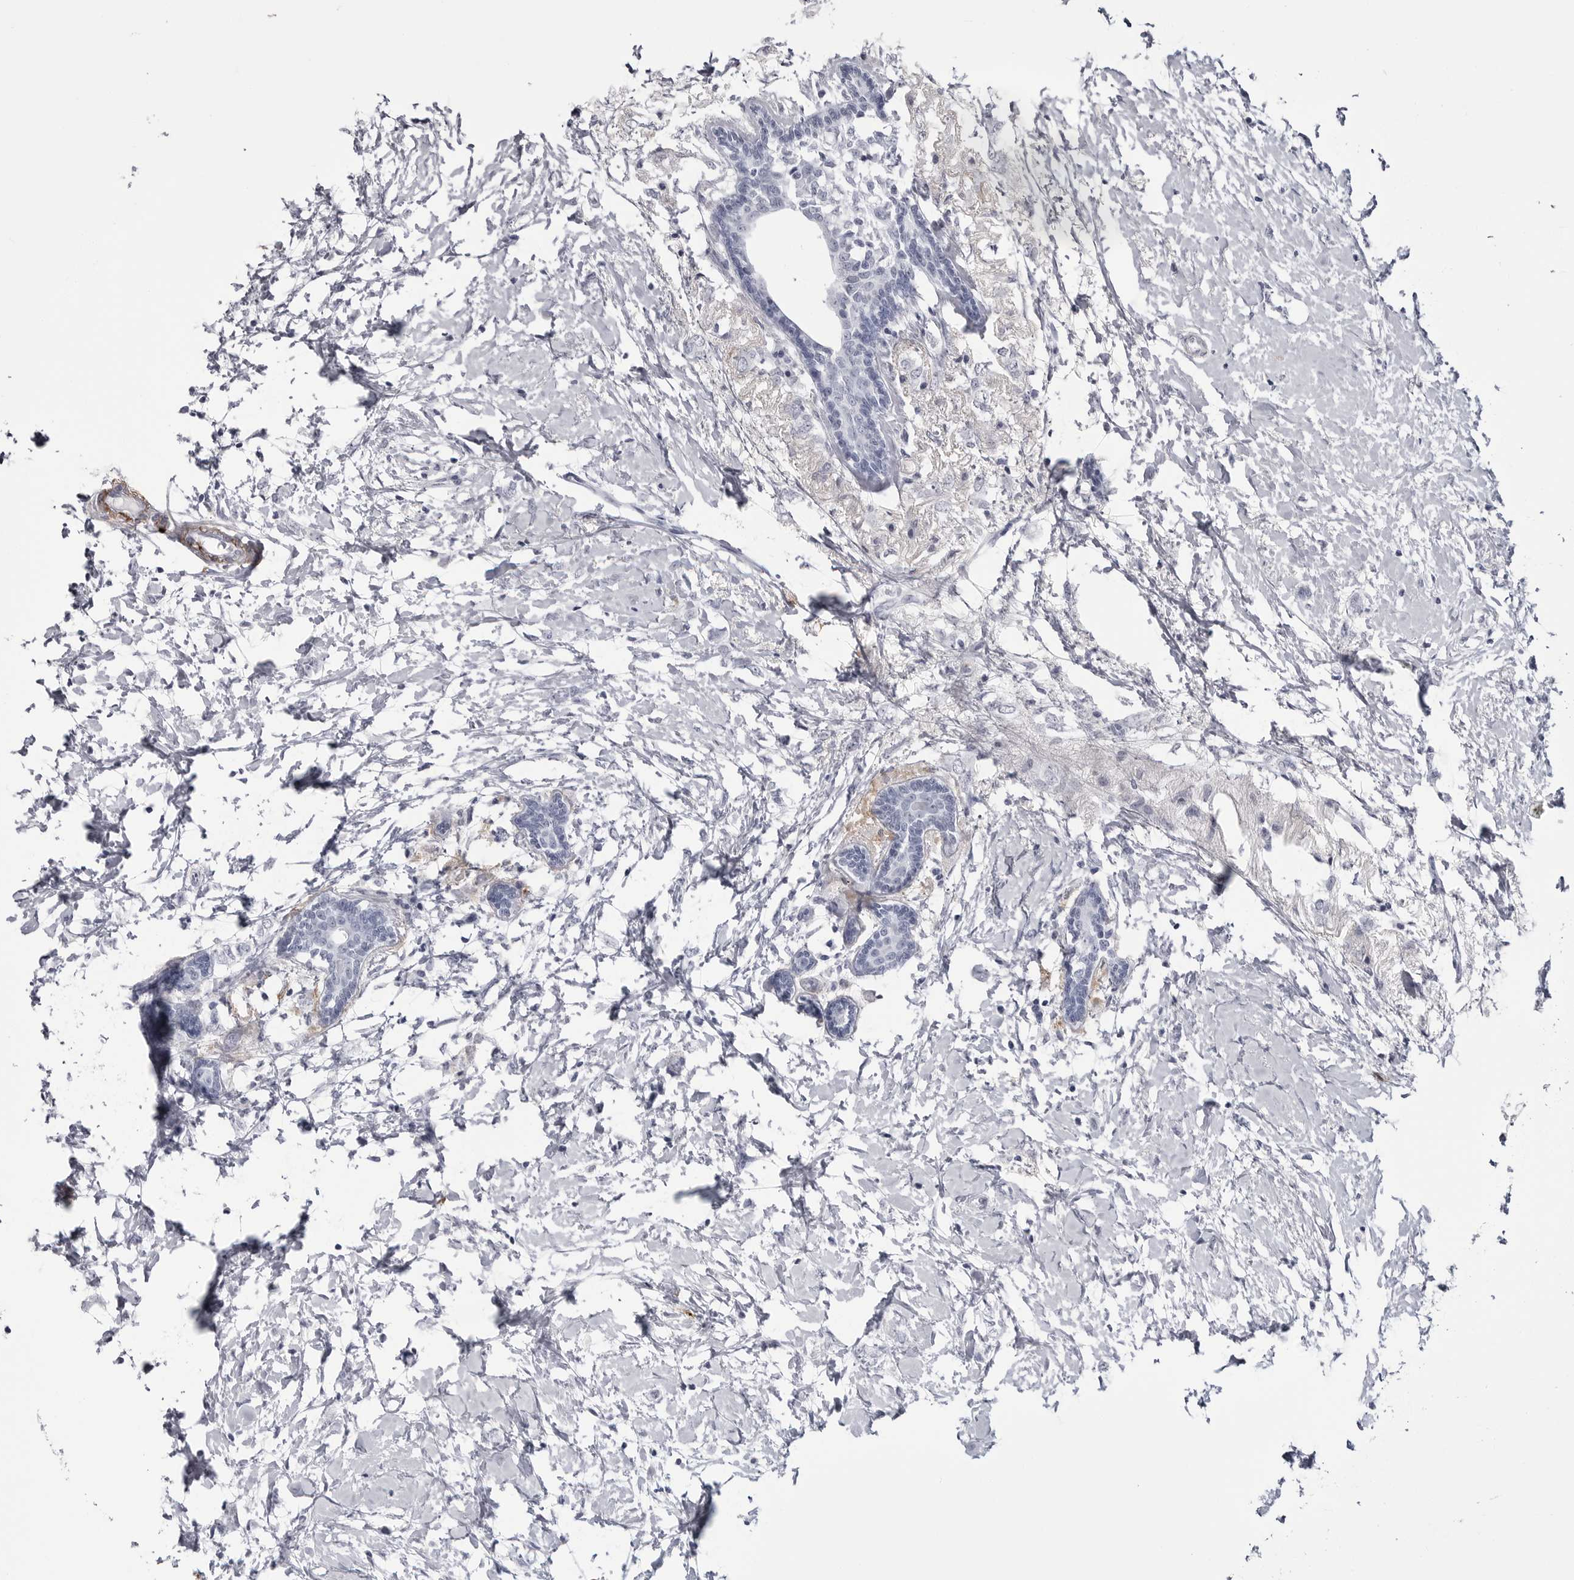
{"staining": {"intensity": "negative", "quantity": "none", "location": "none"}, "tissue": "breast cancer", "cell_type": "Tumor cells", "image_type": "cancer", "snomed": [{"axis": "morphology", "description": "Normal tissue, NOS"}, {"axis": "morphology", "description": "Lobular carcinoma"}, {"axis": "topography", "description": "Breast"}], "caption": "Tumor cells are negative for protein expression in human breast cancer (lobular carcinoma).", "gene": "COL26A1", "patient": {"sex": "female", "age": 47}}